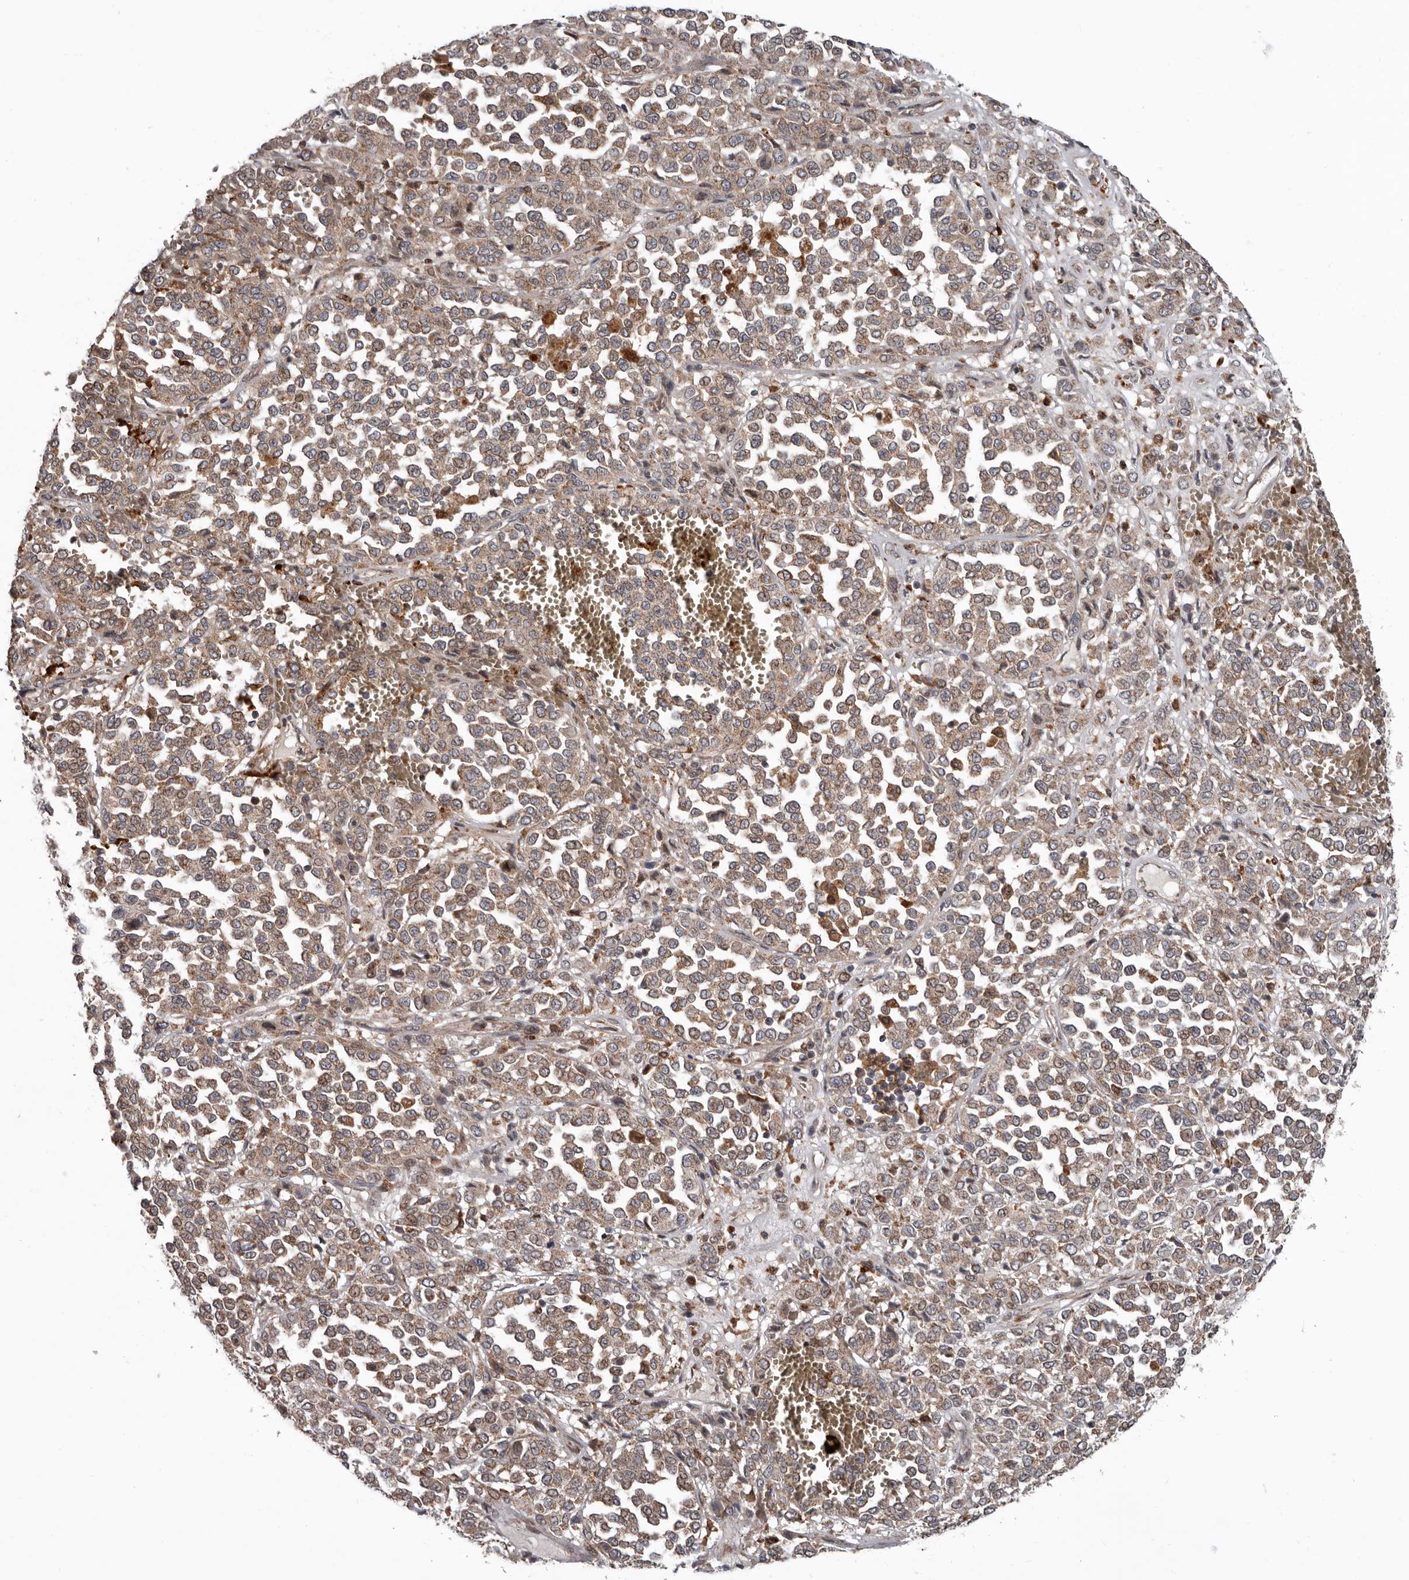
{"staining": {"intensity": "weak", "quantity": ">75%", "location": "cytoplasmic/membranous"}, "tissue": "melanoma", "cell_type": "Tumor cells", "image_type": "cancer", "snomed": [{"axis": "morphology", "description": "Malignant melanoma, Metastatic site"}, {"axis": "topography", "description": "Pancreas"}], "caption": "Human melanoma stained with a protein marker shows weak staining in tumor cells.", "gene": "FGFR4", "patient": {"sex": "female", "age": 30}}